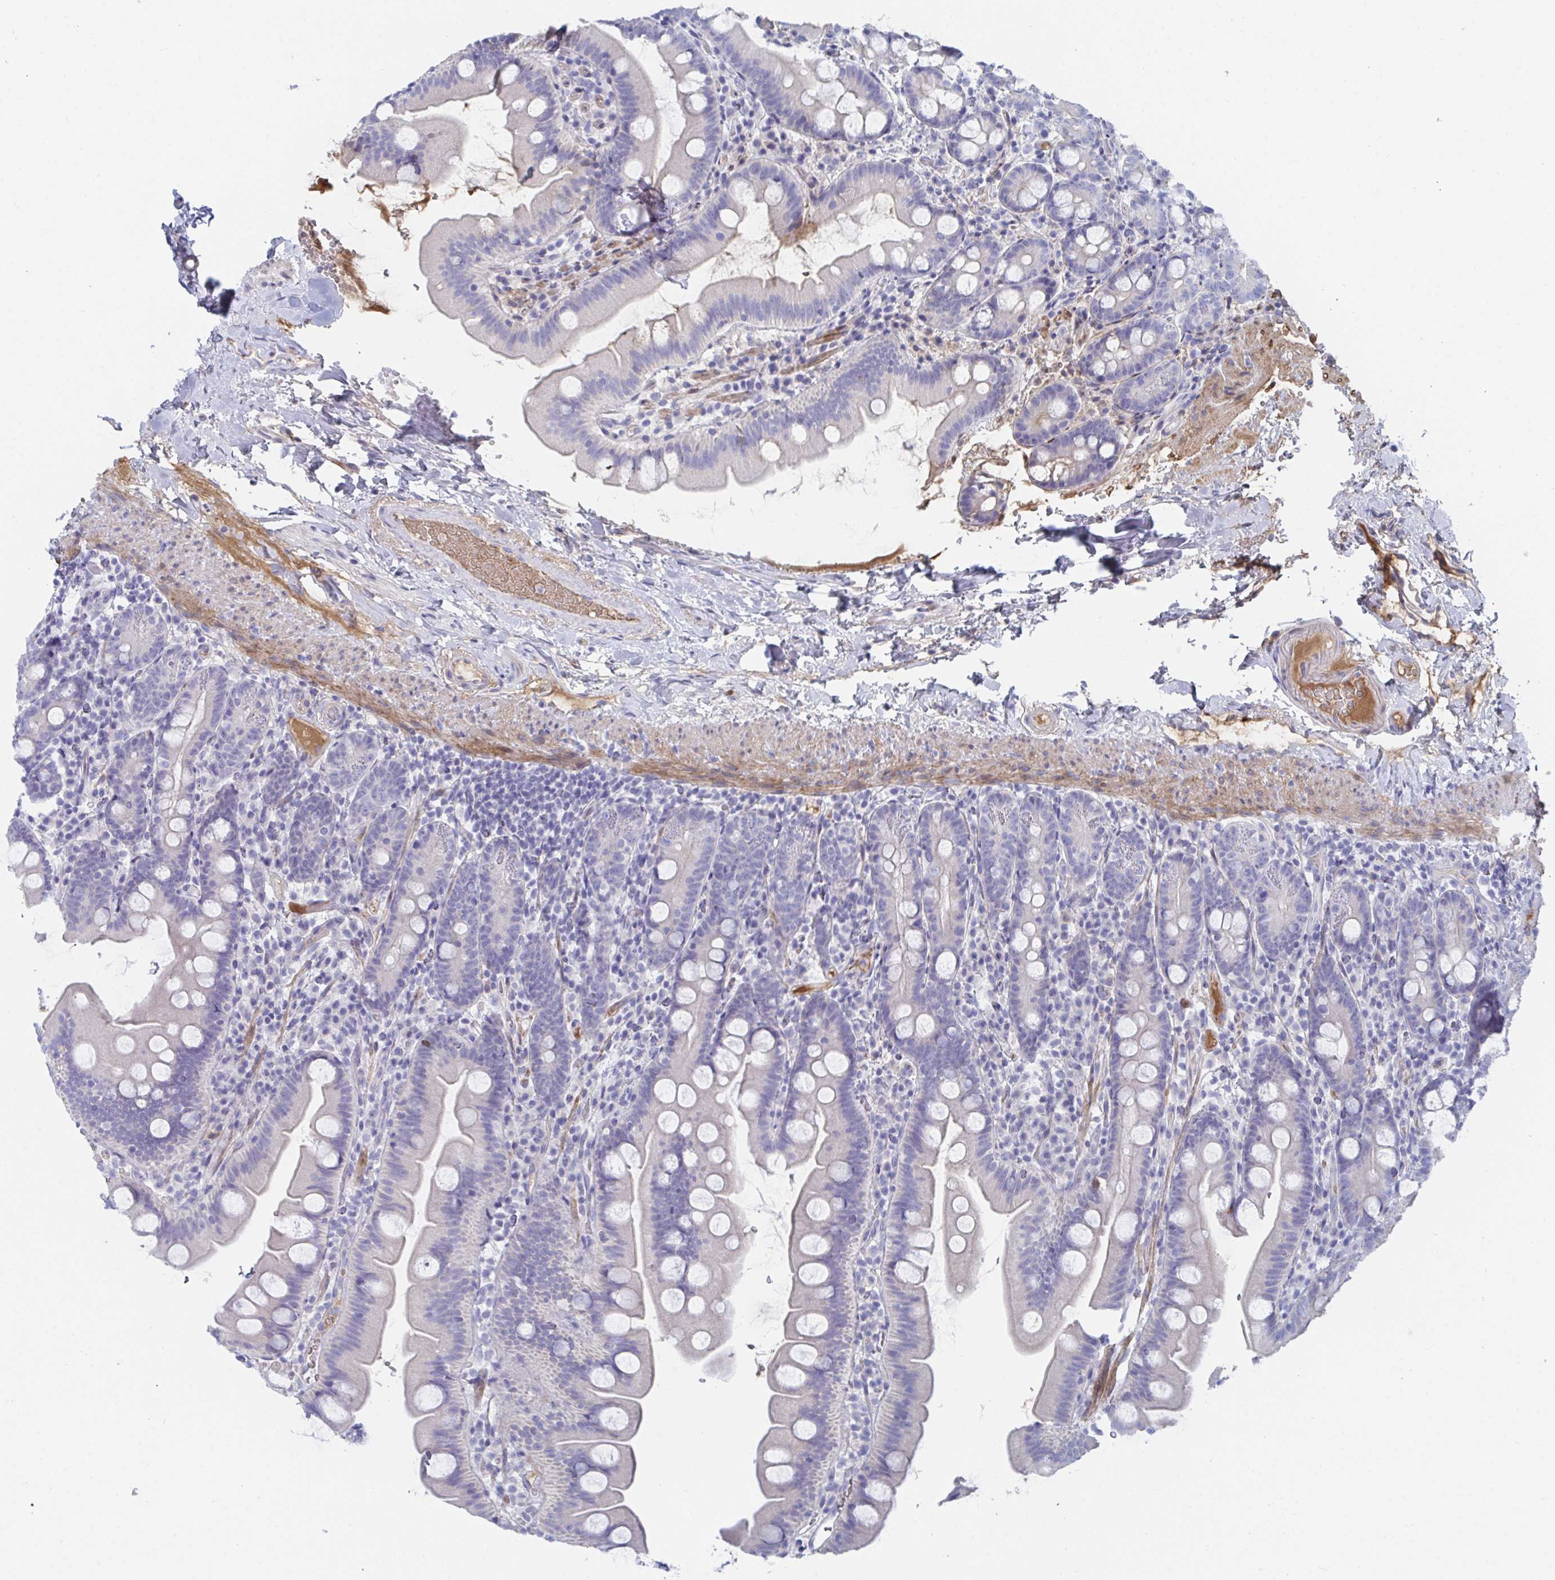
{"staining": {"intensity": "negative", "quantity": "none", "location": "none"}, "tissue": "small intestine", "cell_type": "Glandular cells", "image_type": "normal", "snomed": [{"axis": "morphology", "description": "Normal tissue, NOS"}, {"axis": "topography", "description": "Small intestine"}], "caption": "Histopathology image shows no protein positivity in glandular cells of normal small intestine.", "gene": "TNFAIP6", "patient": {"sex": "female", "age": 68}}